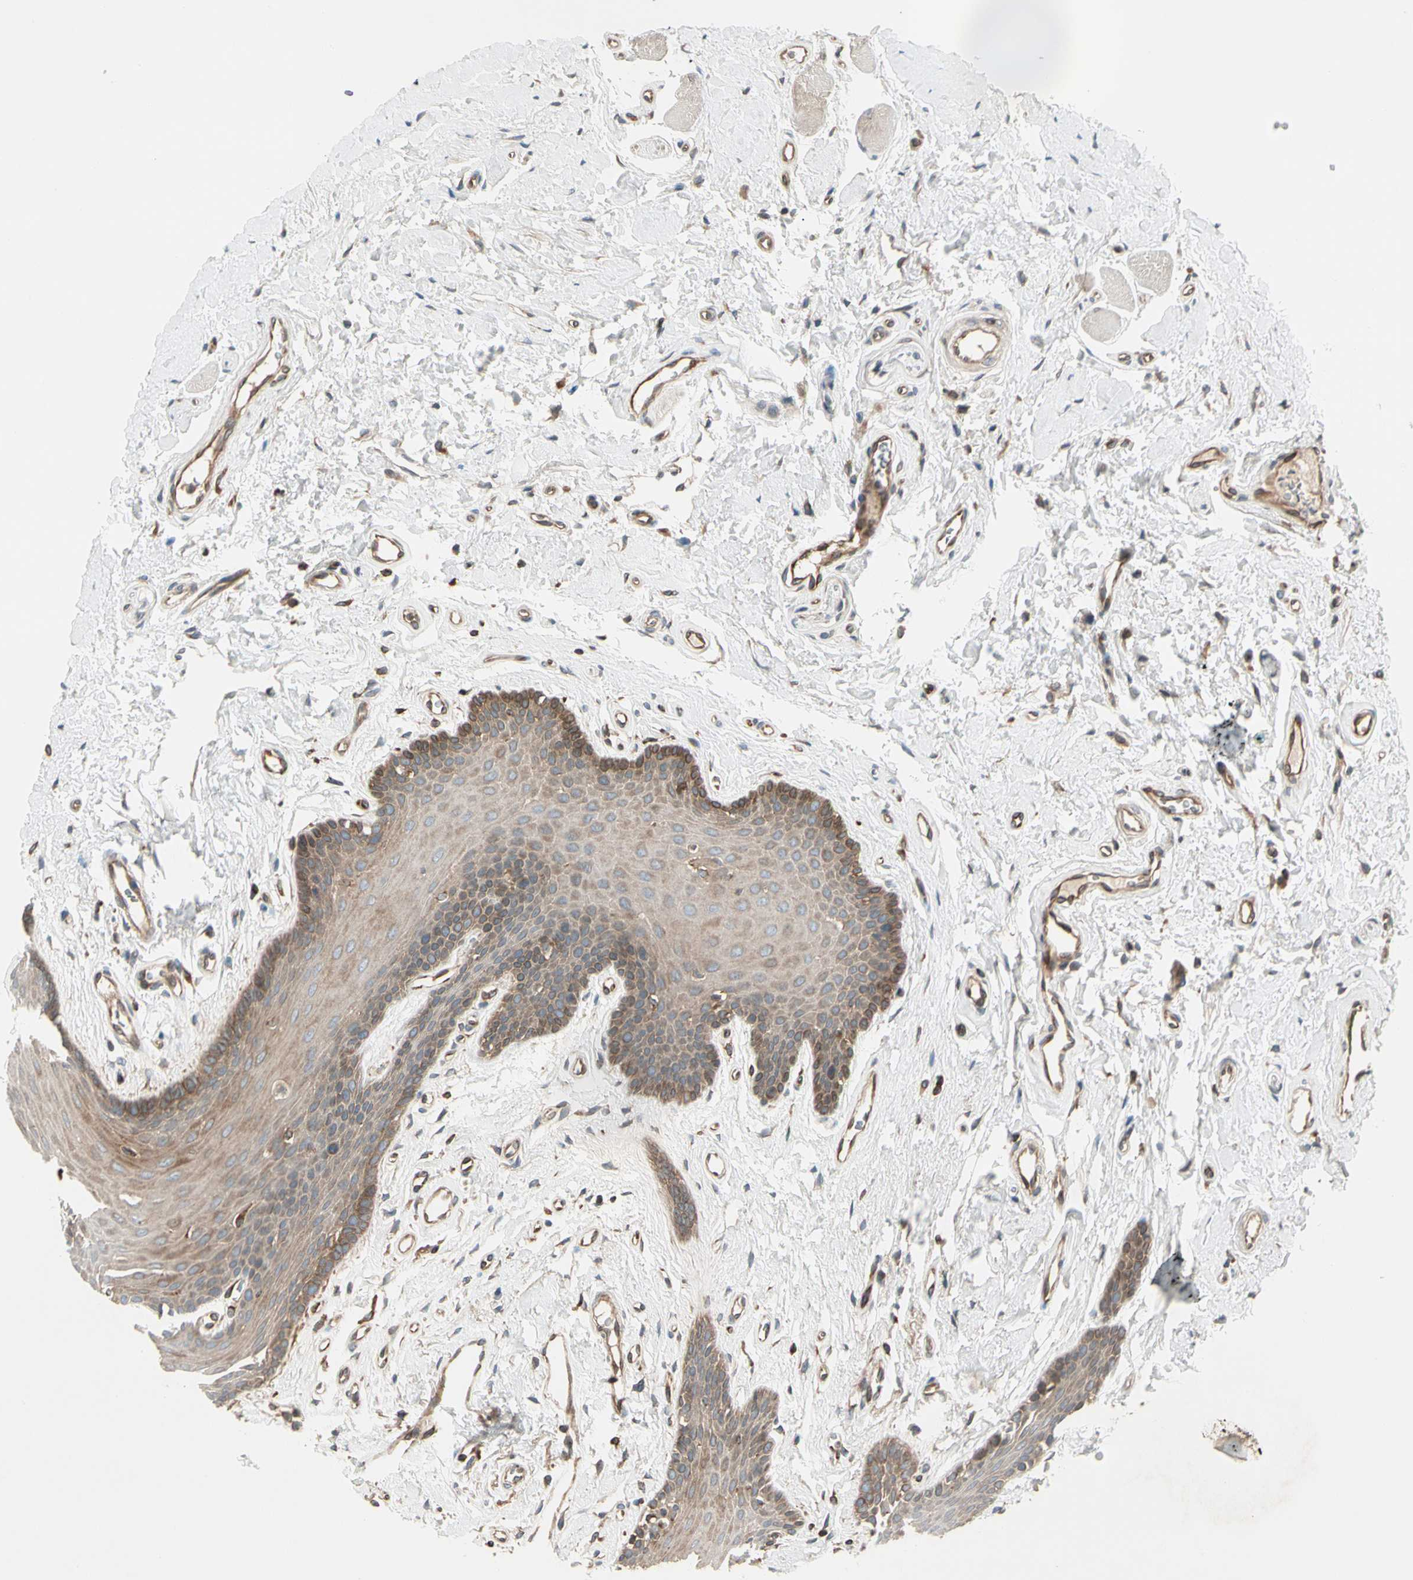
{"staining": {"intensity": "moderate", "quantity": "25%-75%", "location": "cytoplasmic/membranous"}, "tissue": "oral mucosa", "cell_type": "Squamous epithelial cells", "image_type": "normal", "snomed": [{"axis": "morphology", "description": "Normal tissue, NOS"}, {"axis": "topography", "description": "Oral tissue"}], "caption": "Protein staining demonstrates moderate cytoplasmic/membranous positivity in approximately 25%-75% of squamous epithelial cells in normal oral mucosa.", "gene": "TRIO", "patient": {"sex": "male", "age": 62}}